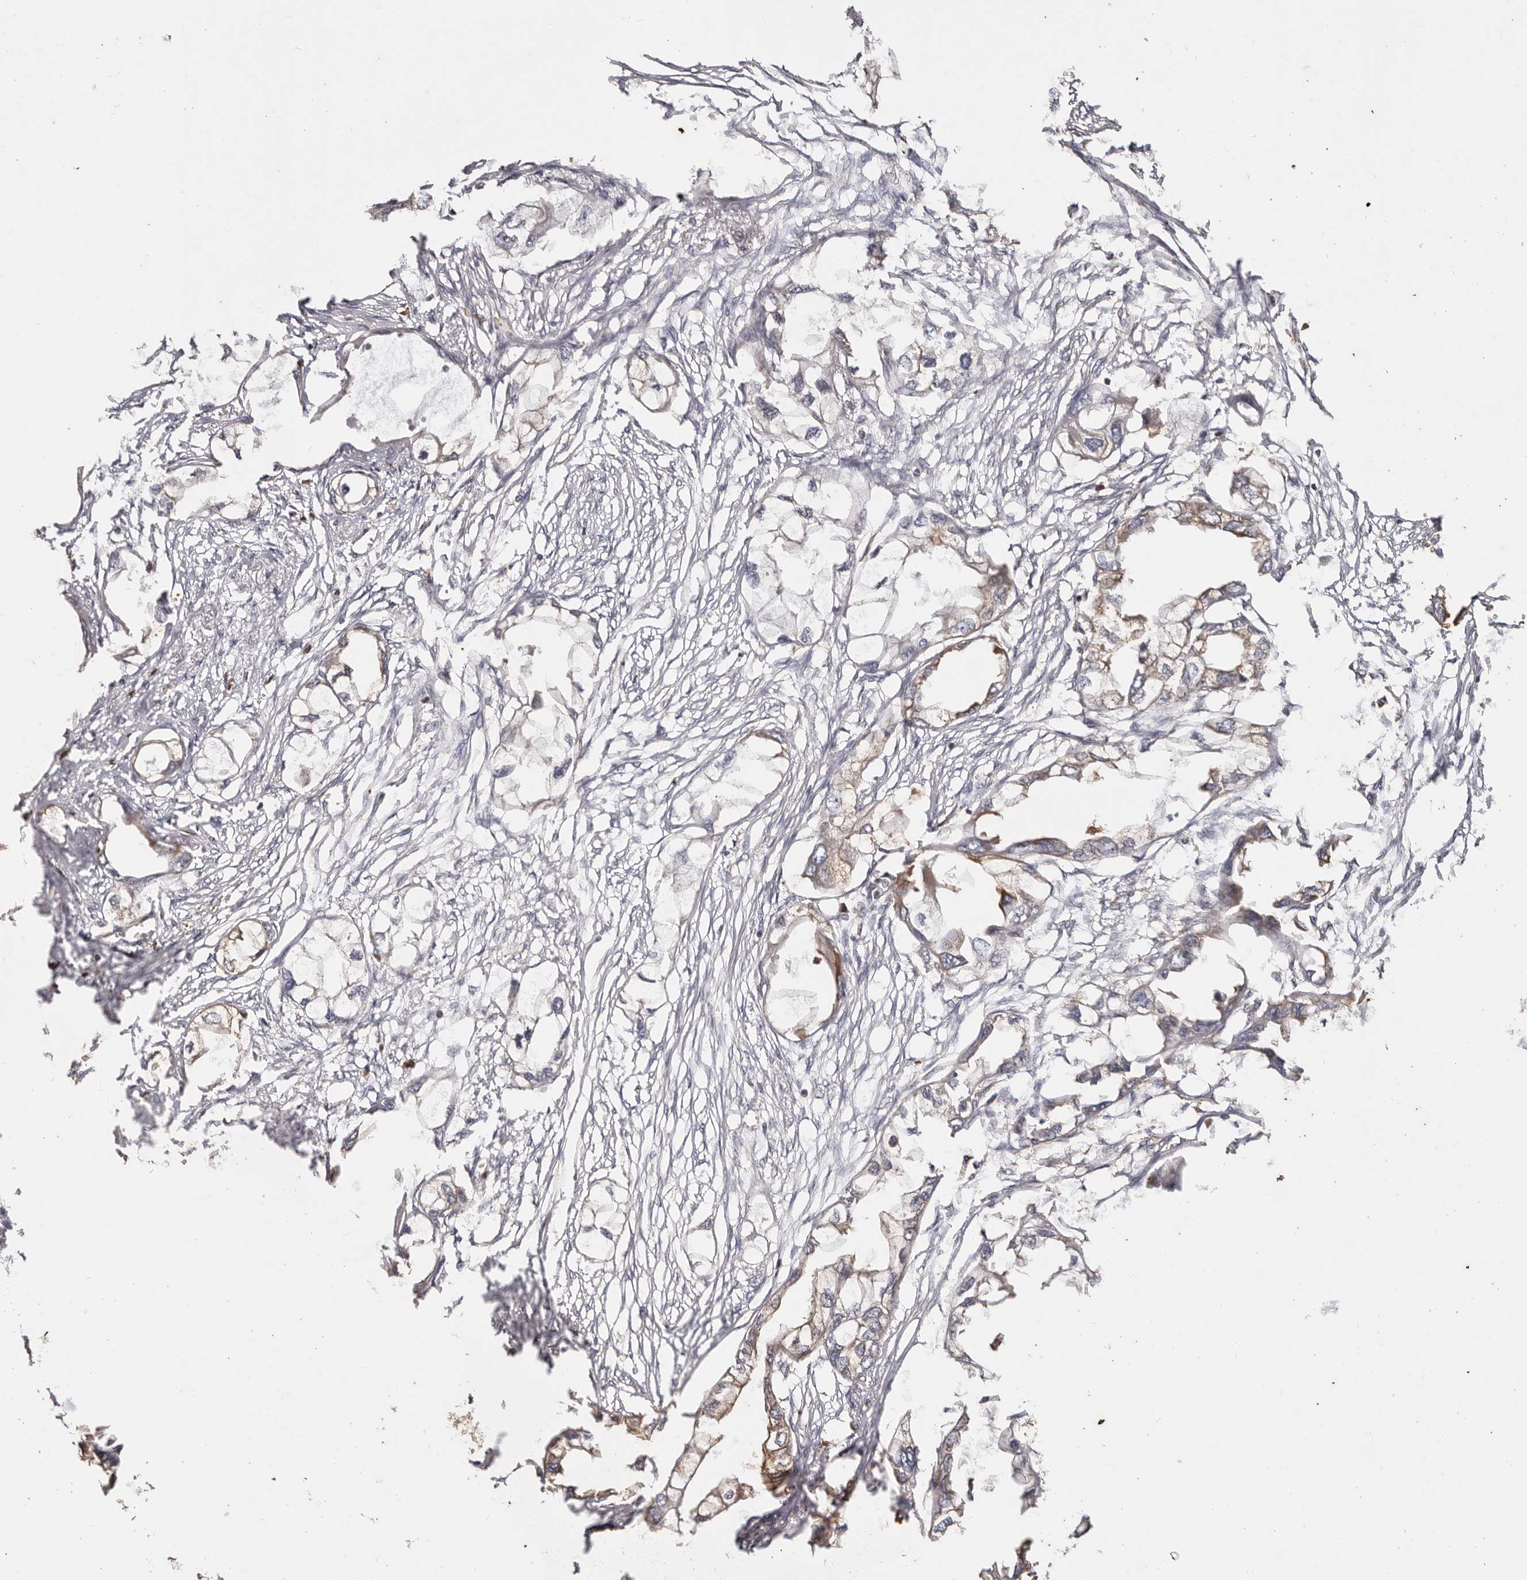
{"staining": {"intensity": "moderate", "quantity": ">75%", "location": "cytoplasmic/membranous"}, "tissue": "endometrial cancer", "cell_type": "Tumor cells", "image_type": "cancer", "snomed": [{"axis": "morphology", "description": "Adenocarcinoma, NOS"}, {"axis": "morphology", "description": "Adenocarcinoma, metastatic, NOS"}, {"axis": "topography", "description": "Adipose tissue"}, {"axis": "topography", "description": "Endometrium"}], "caption": "Endometrial cancer was stained to show a protein in brown. There is medium levels of moderate cytoplasmic/membranous expression in approximately >75% of tumor cells.", "gene": "EPRS1", "patient": {"sex": "female", "age": 67}}